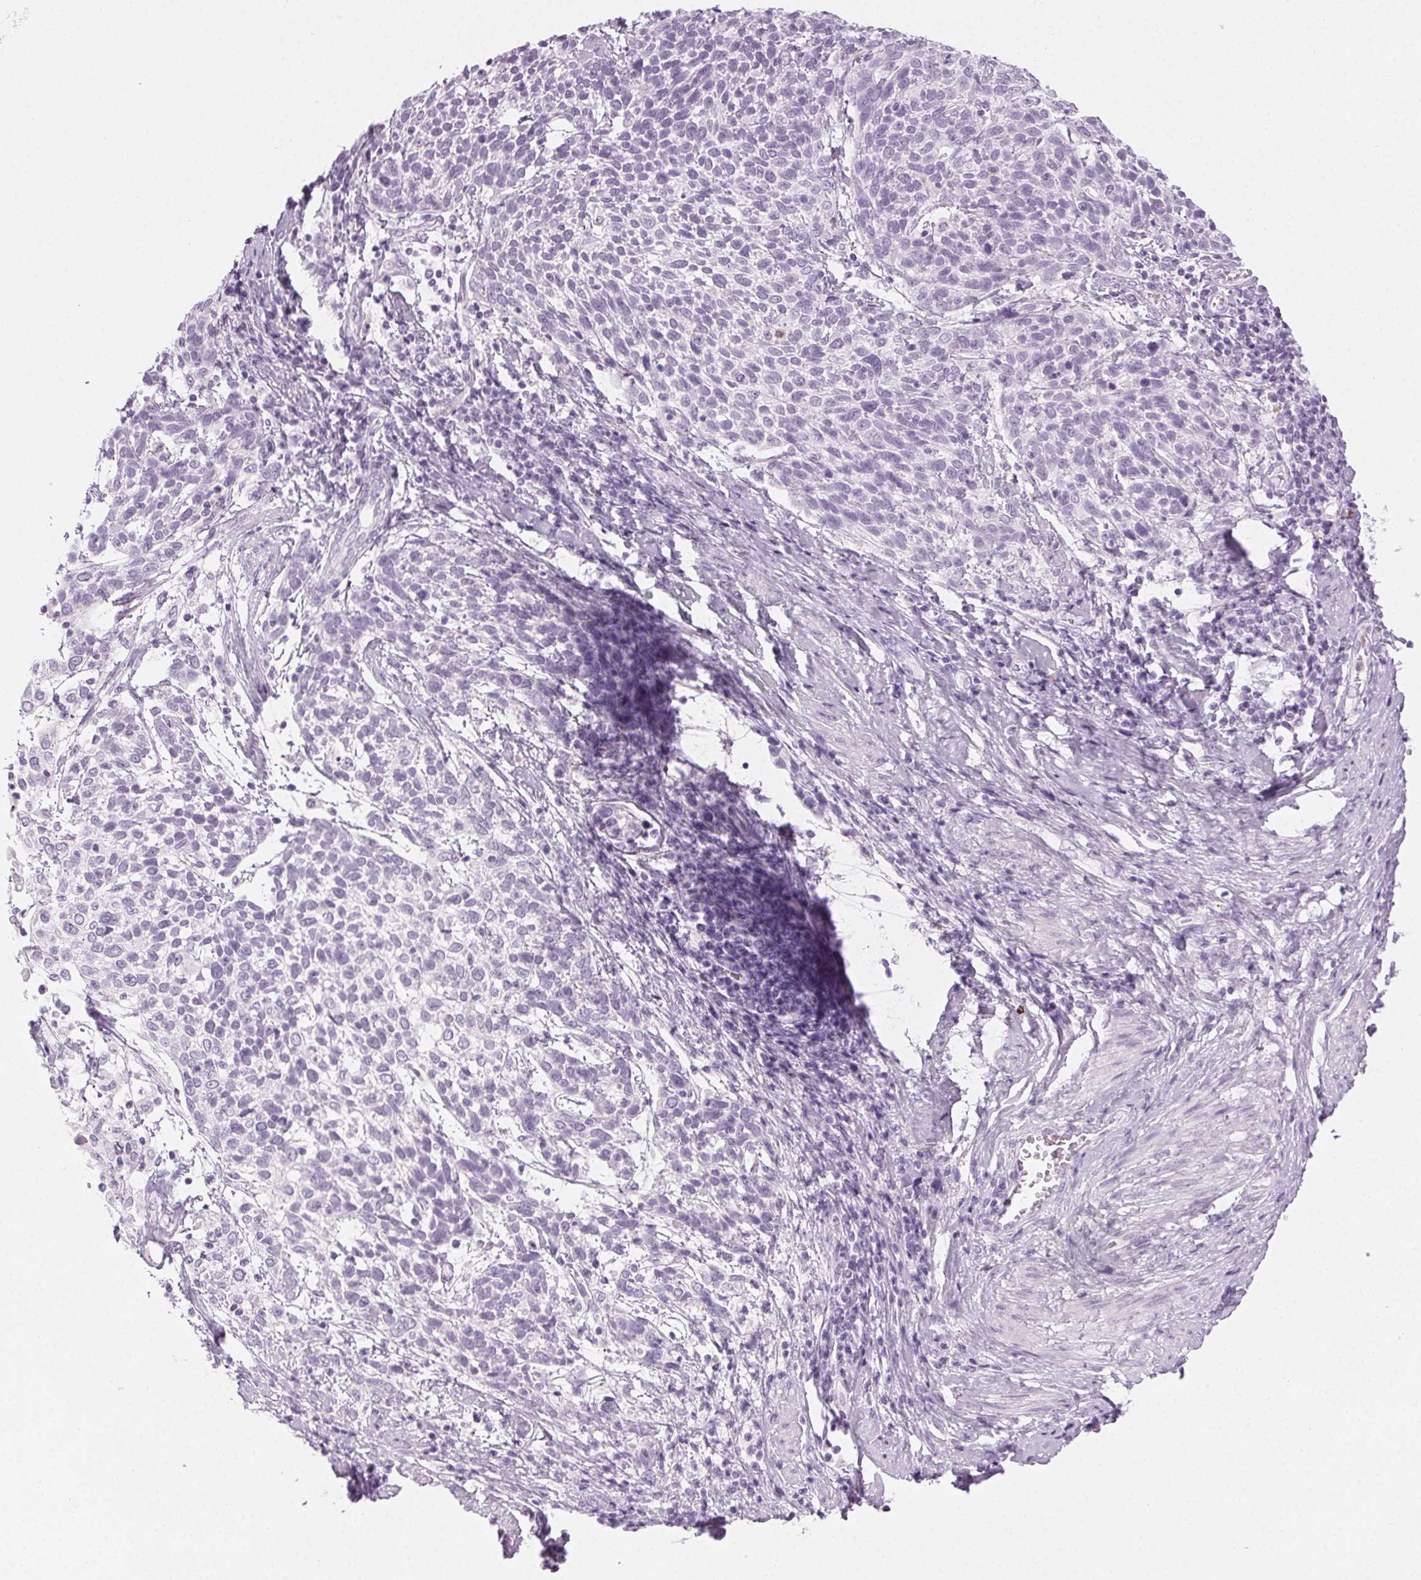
{"staining": {"intensity": "negative", "quantity": "none", "location": "none"}, "tissue": "cervical cancer", "cell_type": "Tumor cells", "image_type": "cancer", "snomed": [{"axis": "morphology", "description": "Squamous cell carcinoma, NOS"}, {"axis": "topography", "description": "Cervix"}], "caption": "Immunohistochemical staining of cervical cancer (squamous cell carcinoma) reveals no significant positivity in tumor cells.", "gene": "MPO", "patient": {"sex": "female", "age": 61}}